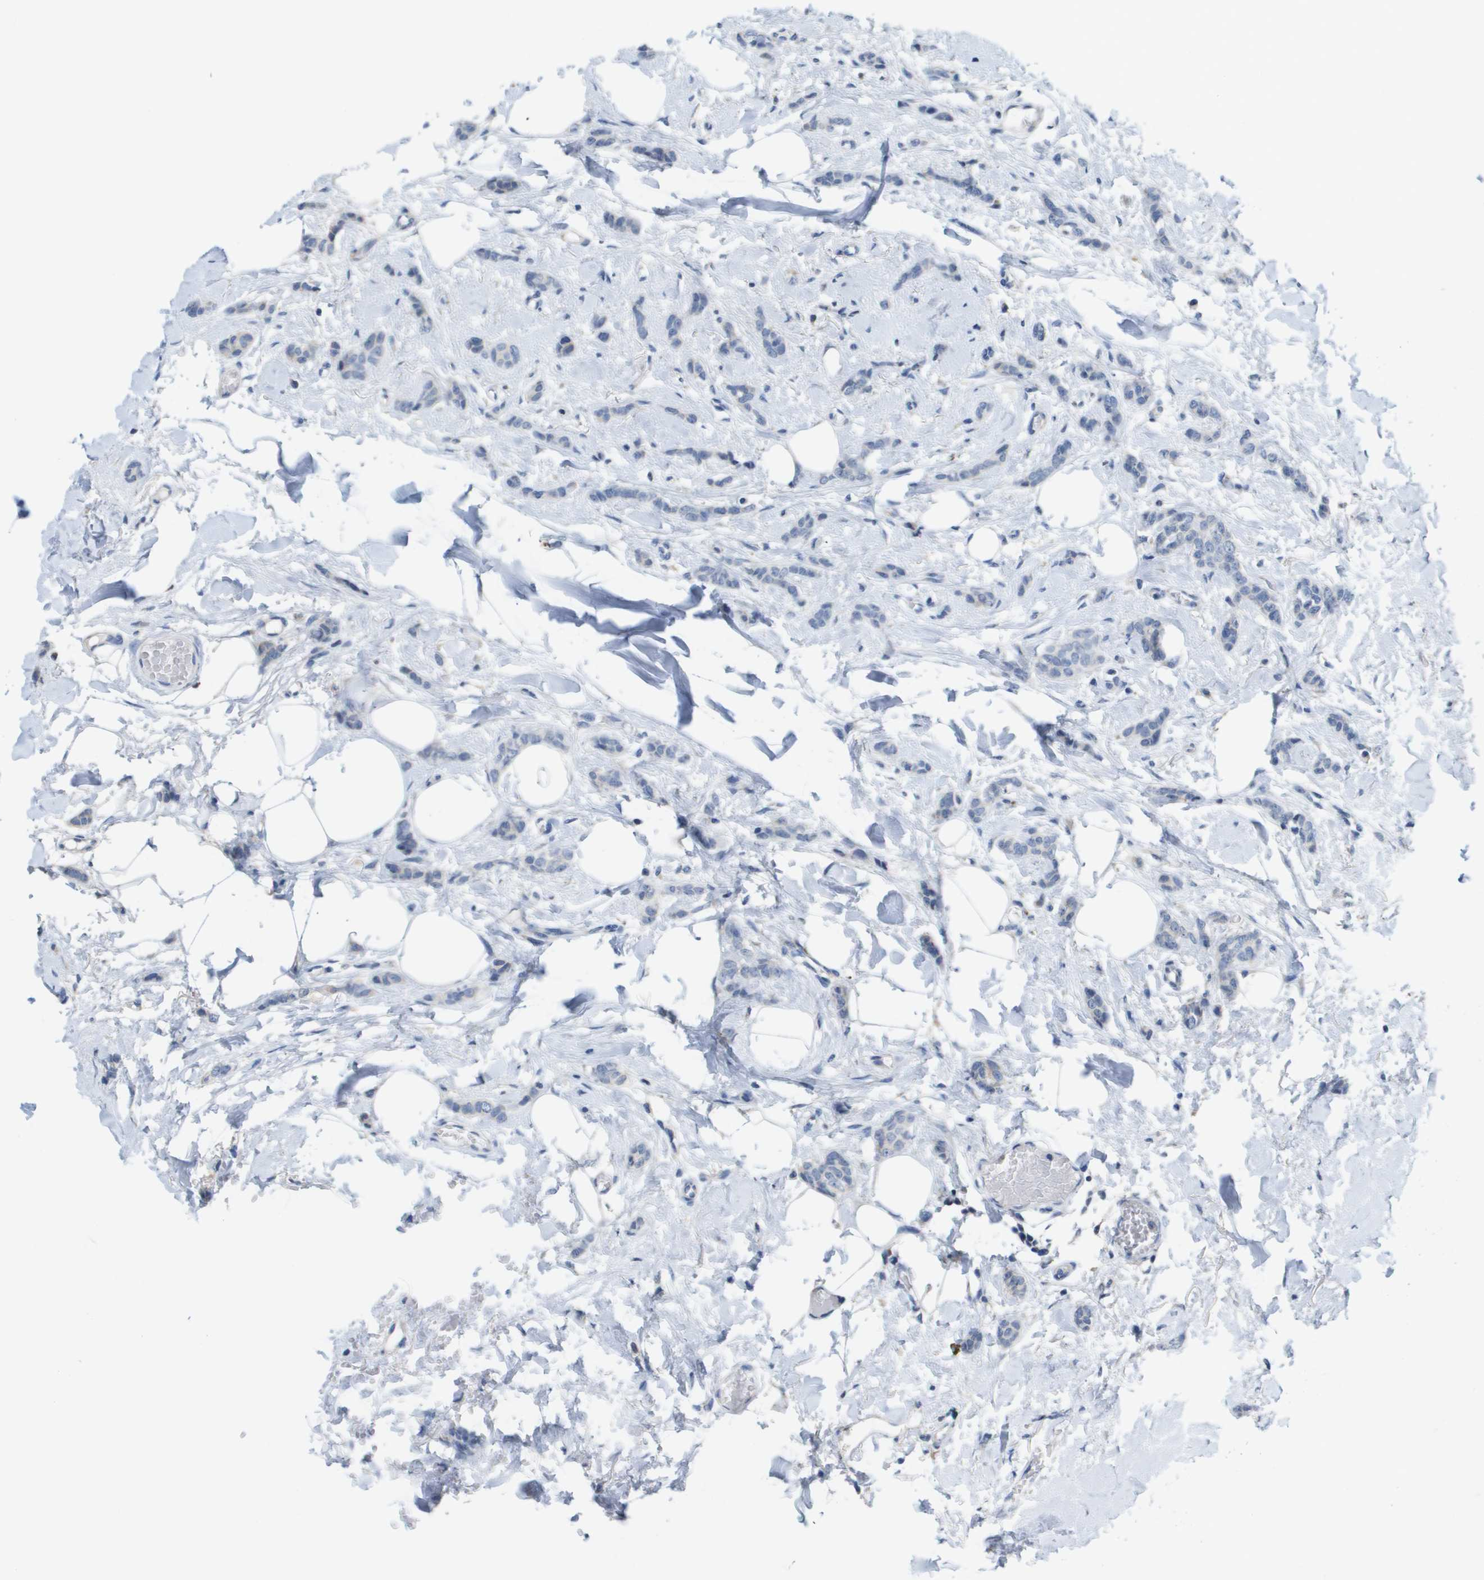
{"staining": {"intensity": "negative", "quantity": "none", "location": "none"}, "tissue": "breast cancer", "cell_type": "Tumor cells", "image_type": "cancer", "snomed": [{"axis": "morphology", "description": "Lobular carcinoma"}, {"axis": "topography", "description": "Skin"}, {"axis": "topography", "description": "Breast"}], "caption": "A histopathology image of breast cancer stained for a protein demonstrates no brown staining in tumor cells.", "gene": "CD3G", "patient": {"sex": "female", "age": 46}}